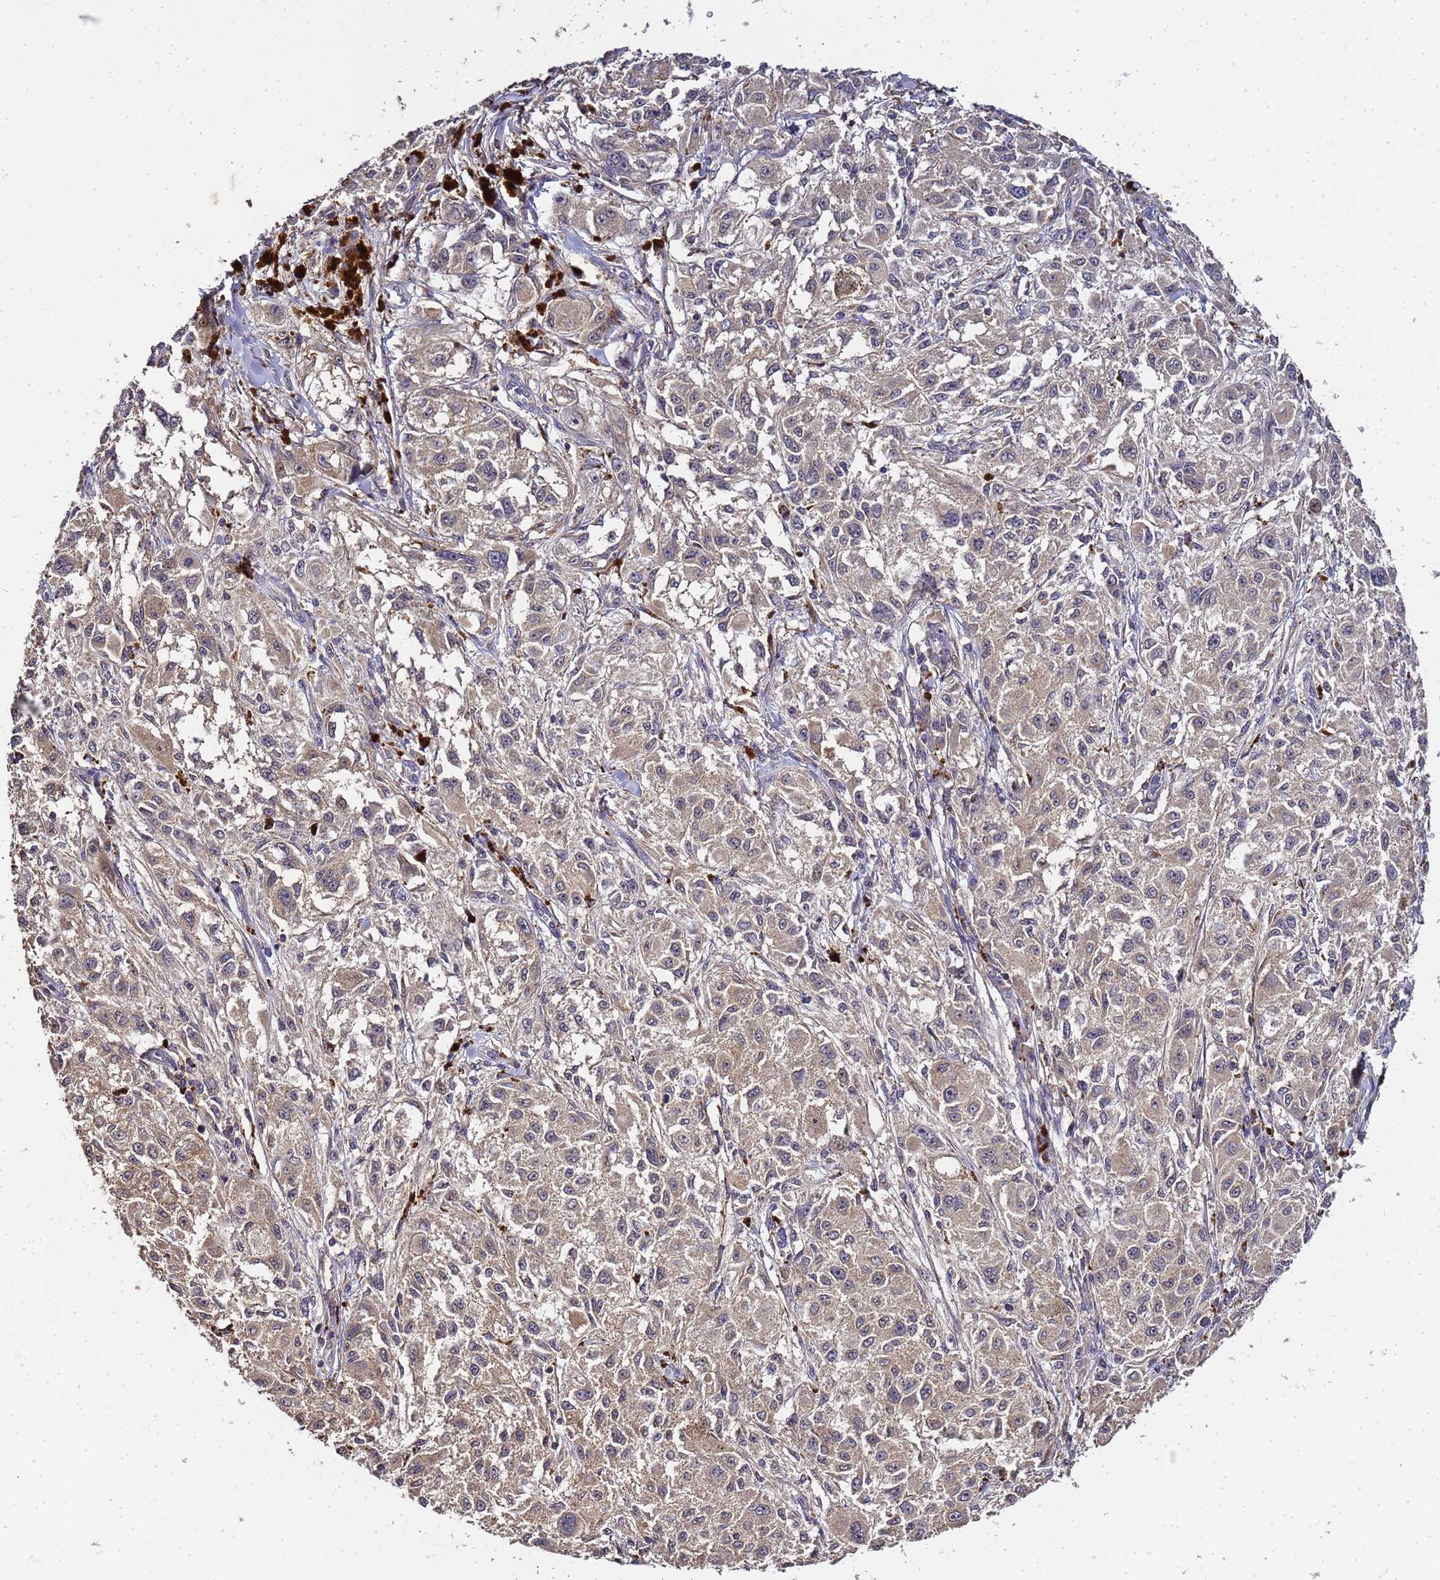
{"staining": {"intensity": "weak", "quantity": "25%-75%", "location": "cytoplasmic/membranous,nuclear"}, "tissue": "melanoma", "cell_type": "Tumor cells", "image_type": "cancer", "snomed": [{"axis": "morphology", "description": "Necrosis, NOS"}, {"axis": "morphology", "description": "Malignant melanoma, NOS"}, {"axis": "topography", "description": "Skin"}], "caption": "Protein staining by immunohistochemistry (IHC) demonstrates weak cytoplasmic/membranous and nuclear staining in about 25%-75% of tumor cells in malignant melanoma. (brown staining indicates protein expression, while blue staining denotes nuclei).", "gene": "LGI4", "patient": {"sex": "female", "age": 87}}